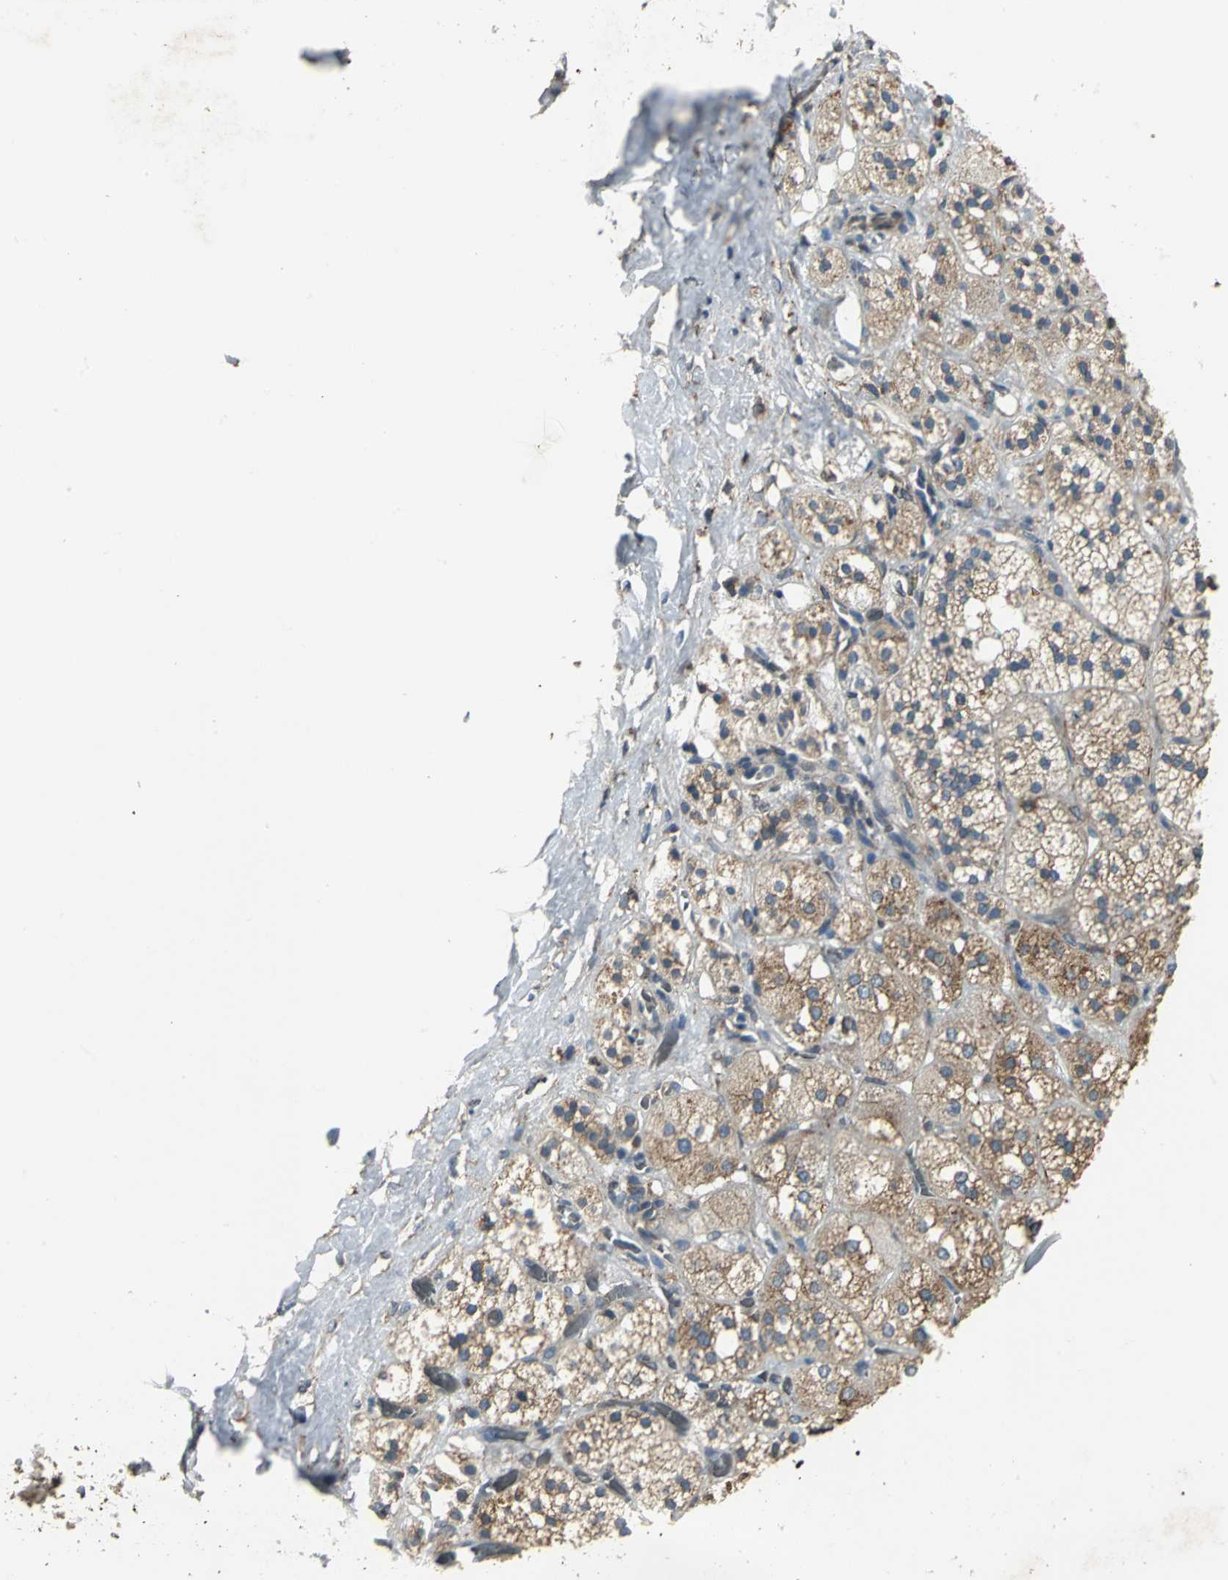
{"staining": {"intensity": "moderate", "quantity": ">75%", "location": "cytoplasmic/membranous"}, "tissue": "adrenal gland", "cell_type": "Glandular cells", "image_type": "normal", "snomed": [{"axis": "morphology", "description": "Normal tissue, NOS"}, {"axis": "topography", "description": "Adrenal gland"}], "caption": "Approximately >75% of glandular cells in benign human adrenal gland reveal moderate cytoplasmic/membranous protein expression as visualized by brown immunohistochemical staining.", "gene": "SYVN1", "patient": {"sex": "female", "age": 71}}